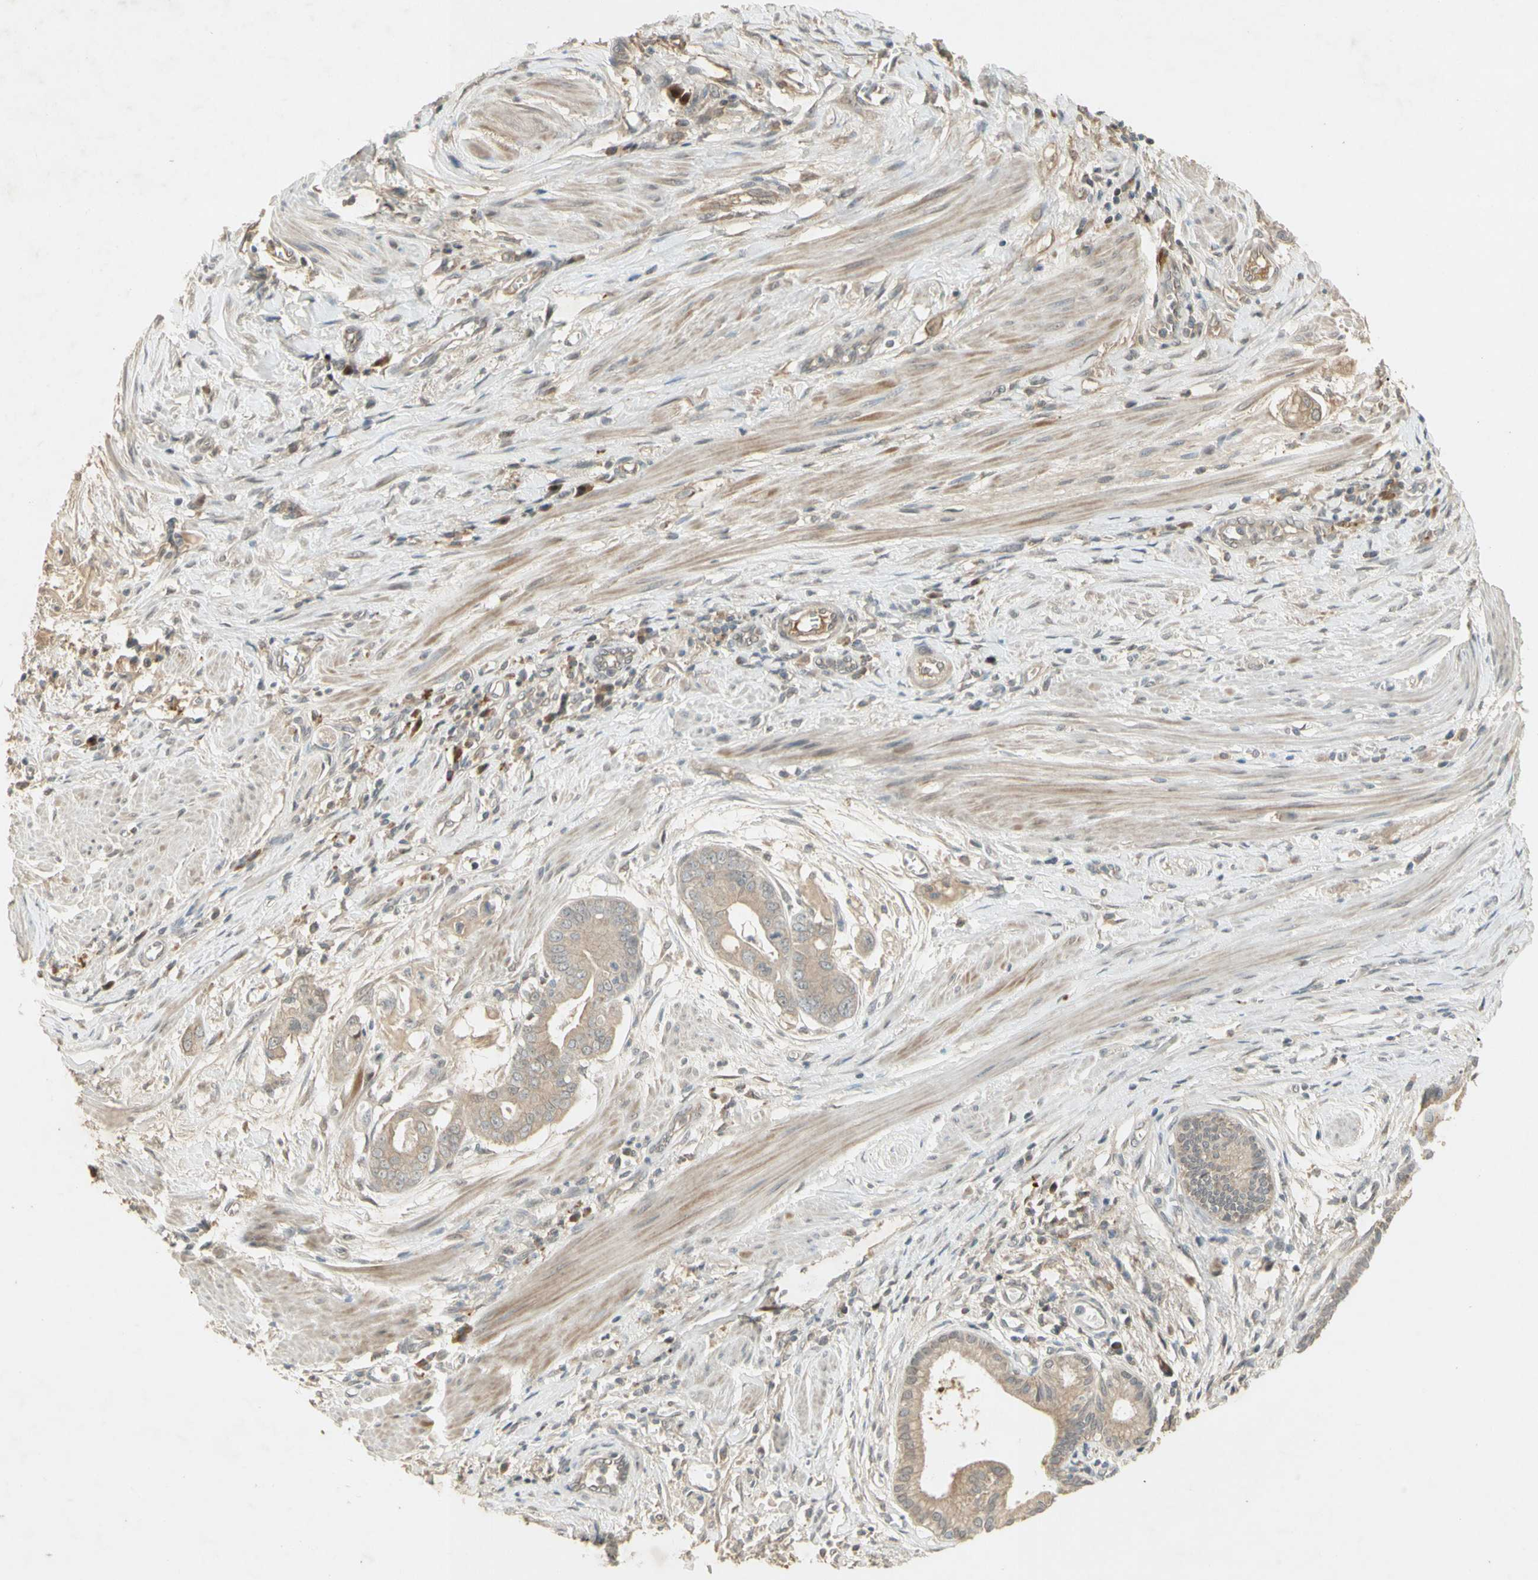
{"staining": {"intensity": "weak", "quantity": "25%-75%", "location": "cytoplasmic/membranous"}, "tissue": "pancreatic cancer", "cell_type": "Tumor cells", "image_type": "cancer", "snomed": [{"axis": "morphology", "description": "Adenocarcinoma, NOS"}, {"axis": "topography", "description": "Pancreas"}], "caption": "Pancreatic cancer stained with IHC reveals weak cytoplasmic/membranous positivity in approximately 25%-75% of tumor cells.", "gene": "NRG4", "patient": {"sex": "female", "age": 75}}